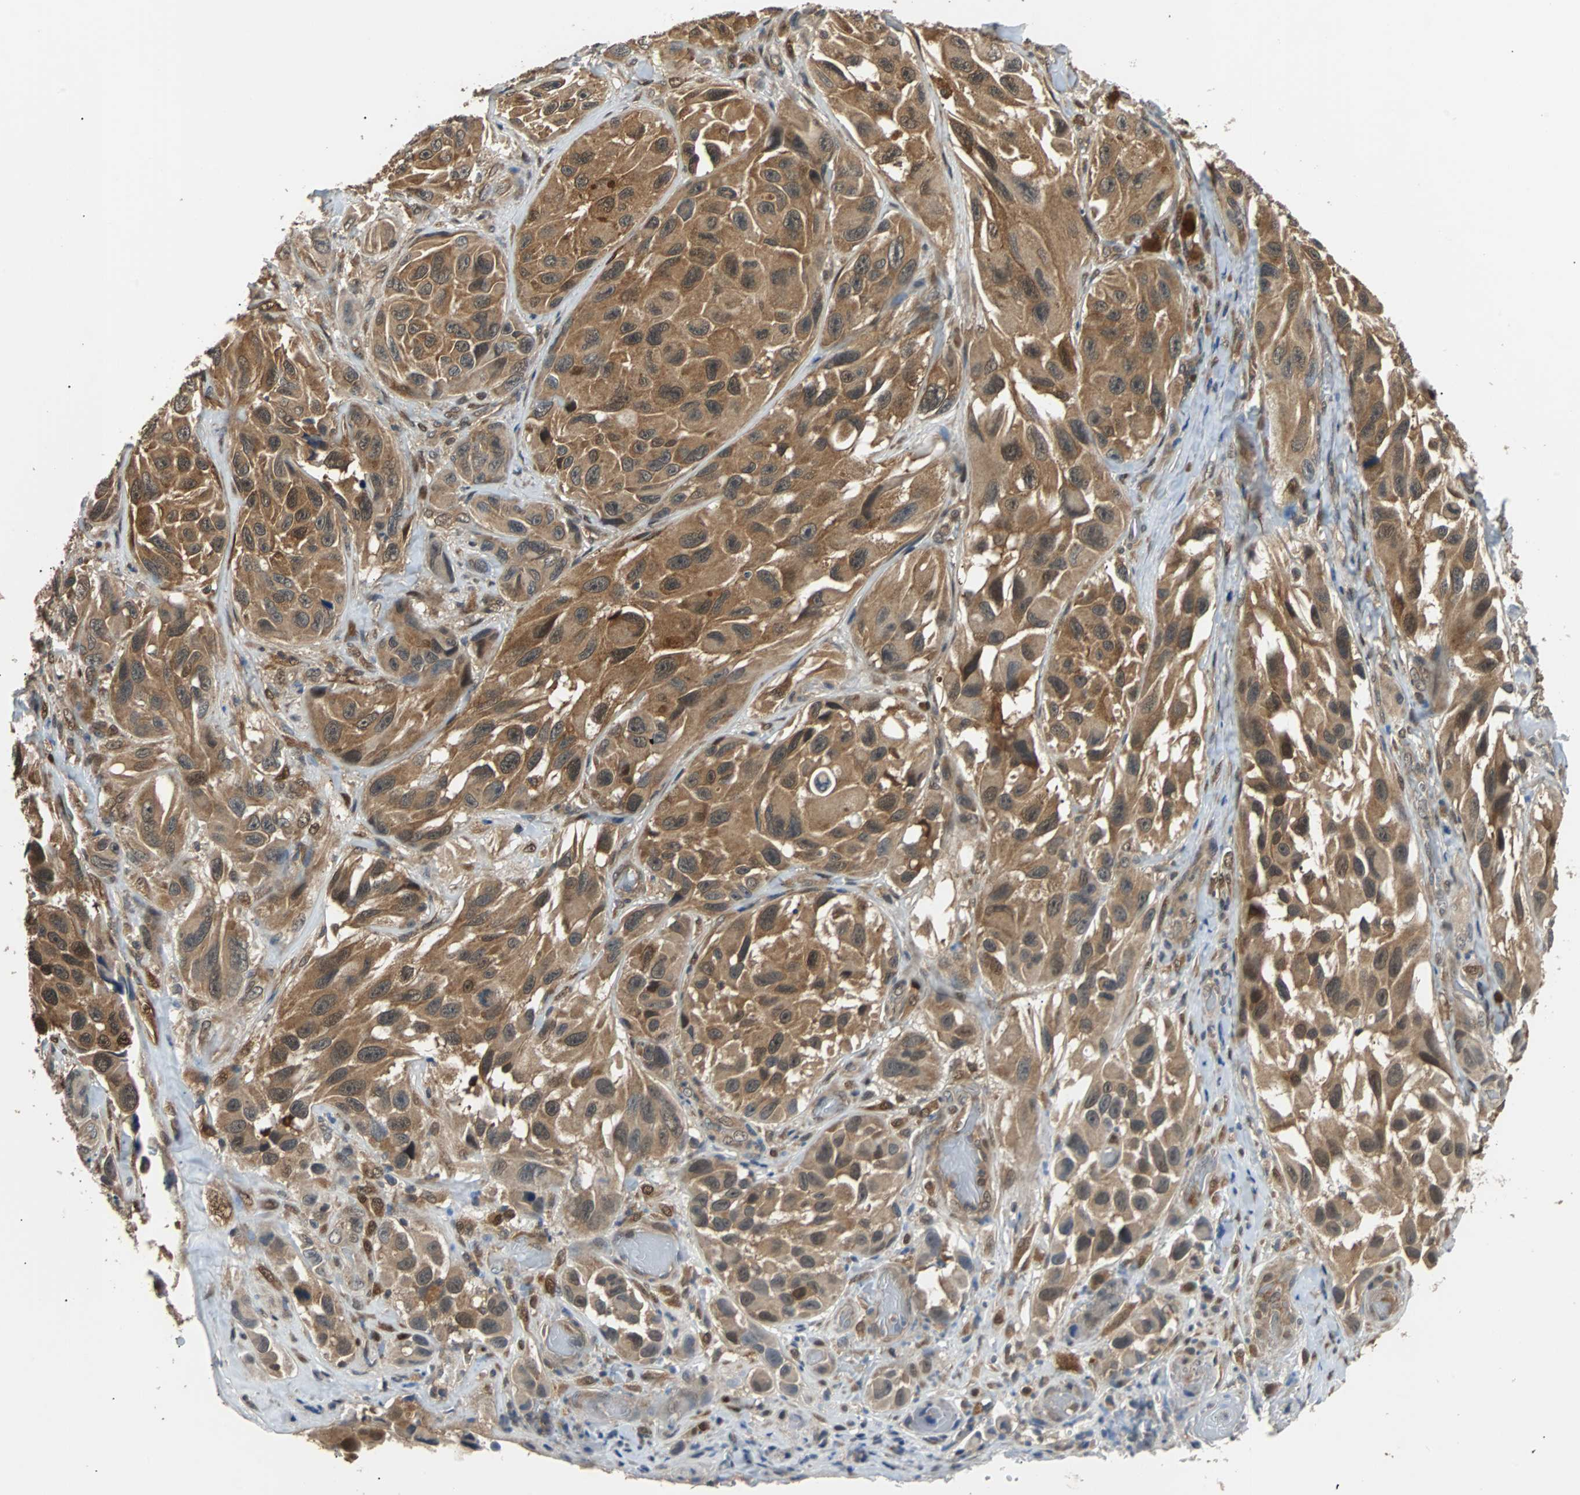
{"staining": {"intensity": "moderate", "quantity": ">75%", "location": "cytoplasmic/membranous"}, "tissue": "melanoma", "cell_type": "Tumor cells", "image_type": "cancer", "snomed": [{"axis": "morphology", "description": "Malignant melanoma, NOS"}, {"axis": "topography", "description": "Skin"}], "caption": "Protein staining of melanoma tissue exhibits moderate cytoplasmic/membranous expression in about >75% of tumor cells.", "gene": "PRDX6", "patient": {"sex": "female", "age": 73}}